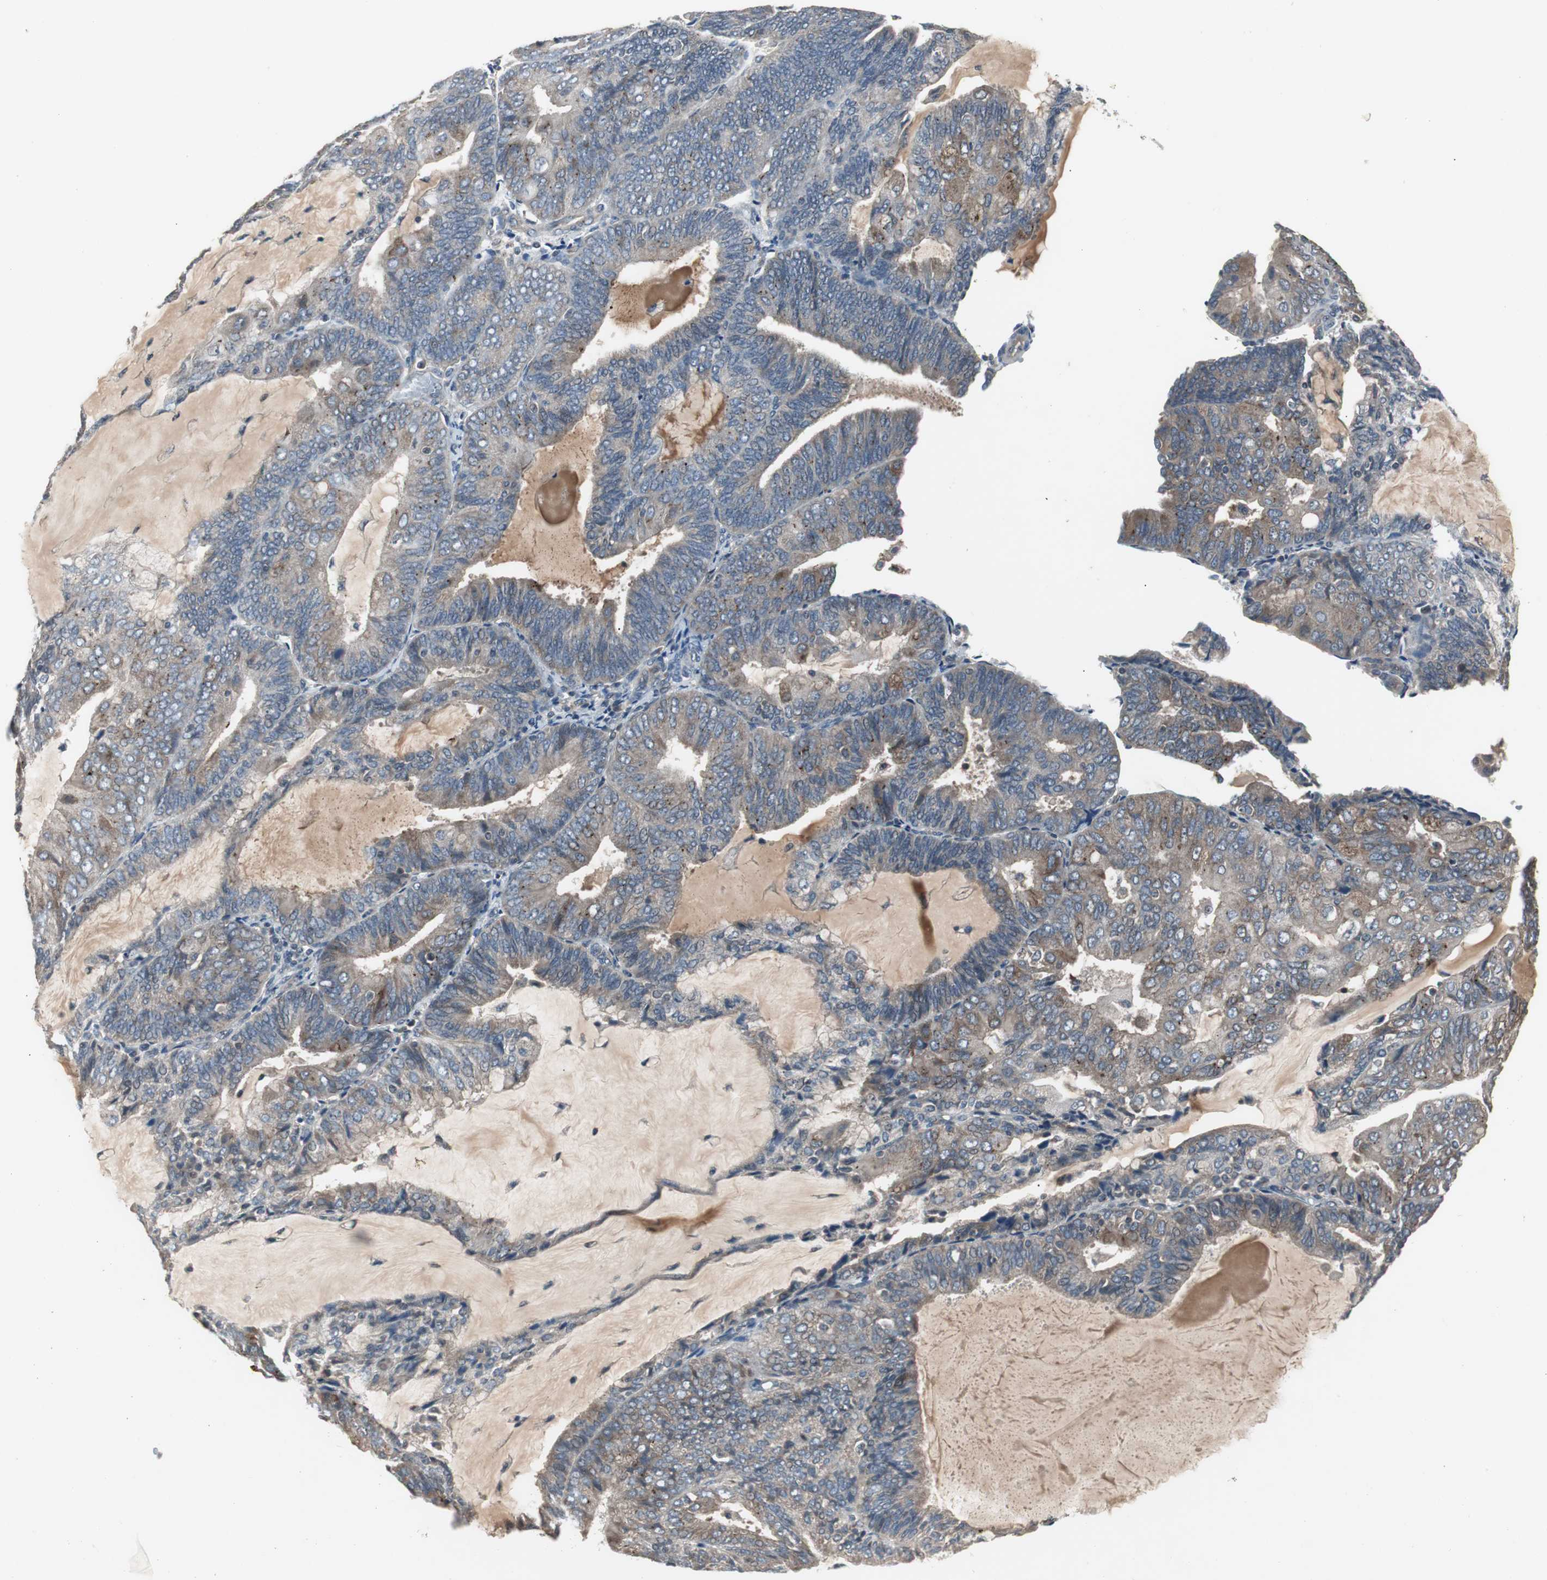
{"staining": {"intensity": "moderate", "quantity": ">75%", "location": "cytoplasmic/membranous"}, "tissue": "endometrial cancer", "cell_type": "Tumor cells", "image_type": "cancer", "snomed": [{"axis": "morphology", "description": "Adenocarcinoma, NOS"}, {"axis": "topography", "description": "Endometrium"}], "caption": "Endometrial cancer tissue exhibits moderate cytoplasmic/membranous expression in about >75% of tumor cells, visualized by immunohistochemistry.", "gene": "ZMPSTE24", "patient": {"sex": "female", "age": 81}}